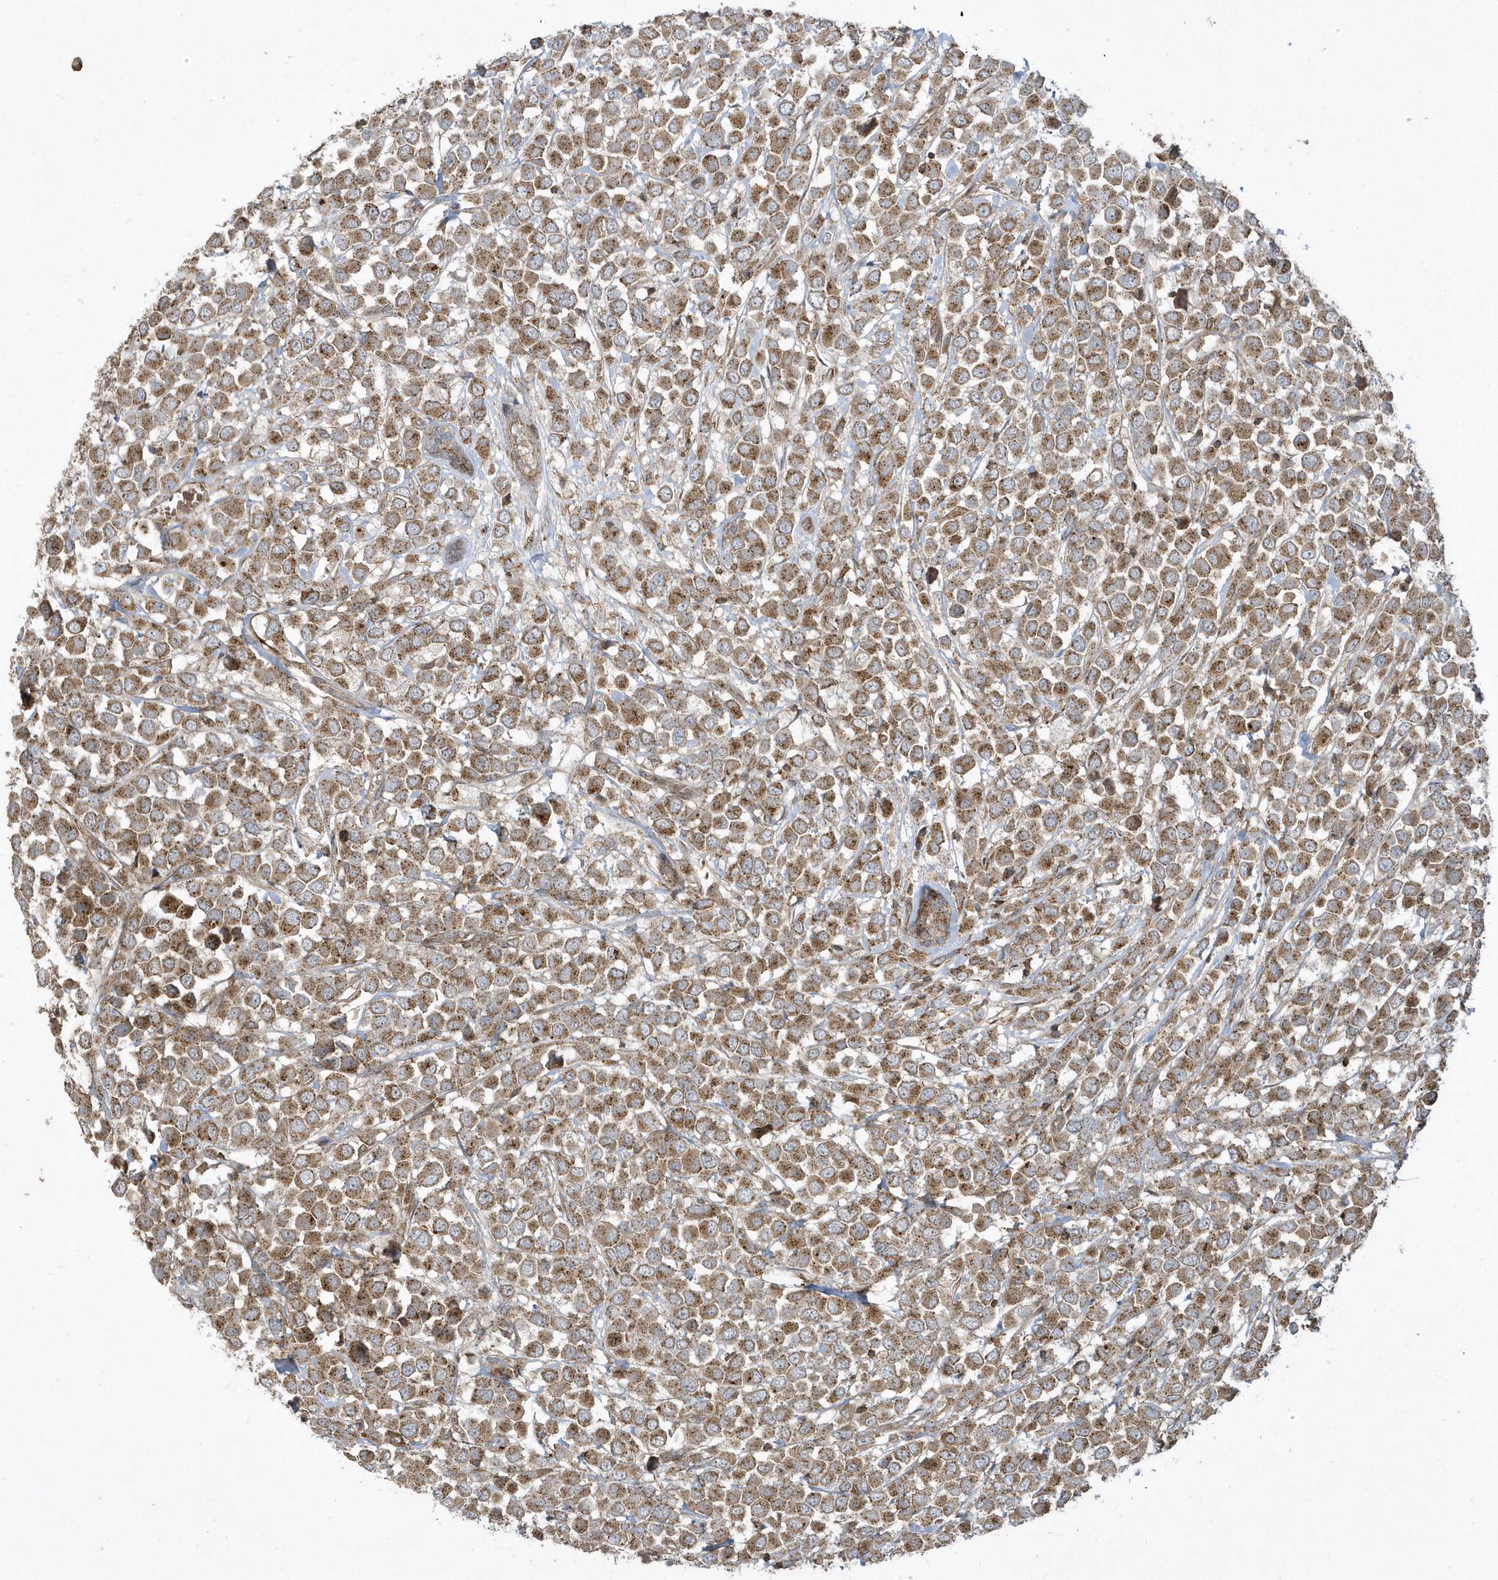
{"staining": {"intensity": "moderate", "quantity": ">75%", "location": "cytoplasmic/membranous"}, "tissue": "breast cancer", "cell_type": "Tumor cells", "image_type": "cancer", "snomed": [{"axis": "morphology", "description": "Duct carcinoma"}, {"axis": "topography", "description": "Breast"}], "caption": "An IHC photomicrograph of tumor tissue is shown. Protein staining in brown highlights moderate cytoplasmic/membranous positivity in breast intraductal carcinoma within tumor cells.", "gene": "STAMBP", "patient": {"sex": "female", "age": 61}}